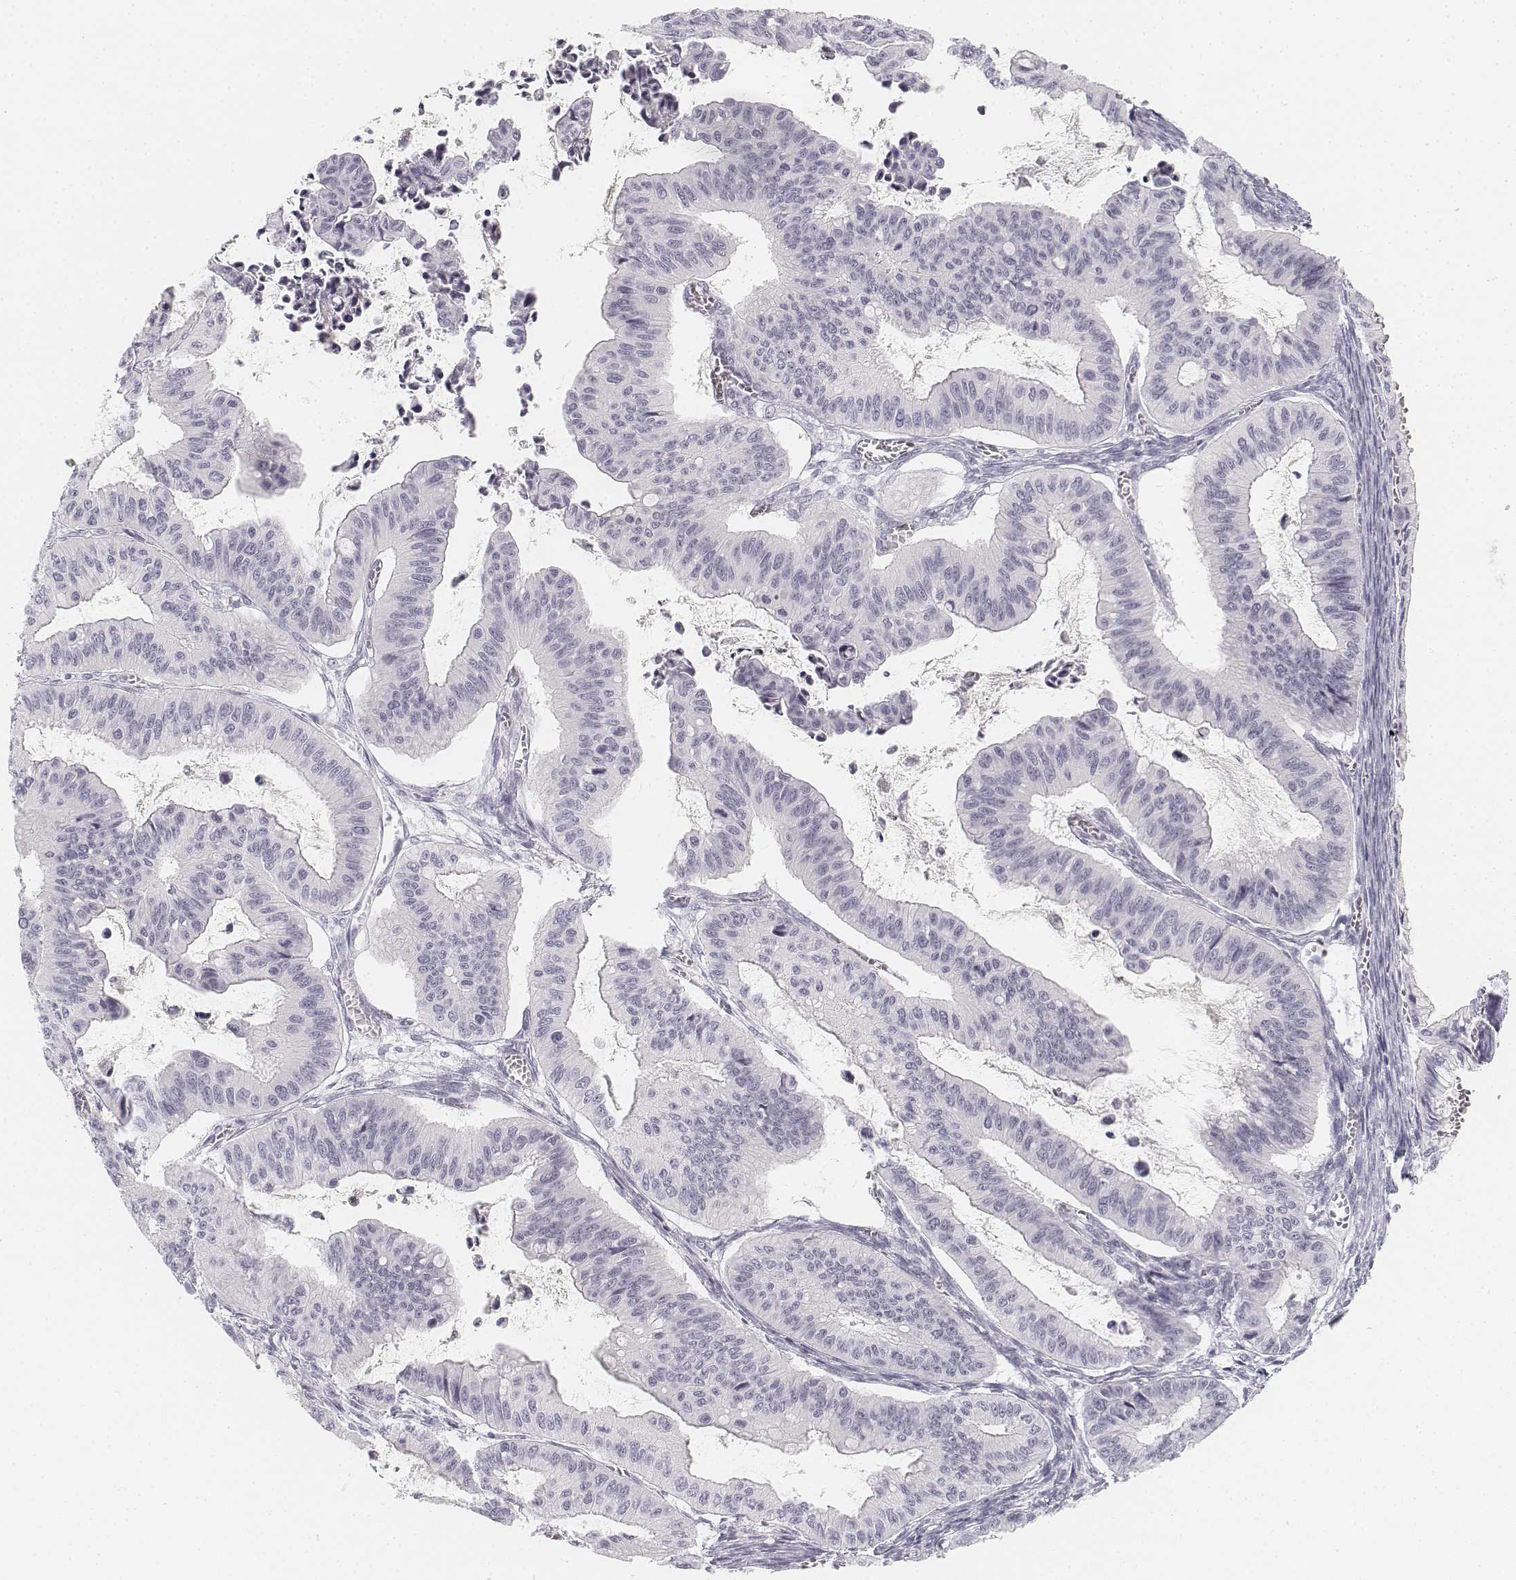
{"staining": {"intensity": "negative", "quantity": "none", "location": "none"}, "tissue": "ovarian cancer", "cell_type": "Tumor cells", "image_type": "cancer", "snomed": [{"axis": "morphology", "description": "Cystadenocarcinoma, mucinous, NOS"}, {"axis": "topography", "description": "Ovary"}], "caption": "This is an immunohistochemistry image of human mucinous cystadenocarcinoma (ovarian). There is no staining in tumor cells.", "gene": "KRT25", "patient": {"sex": "female", "age": 72}}